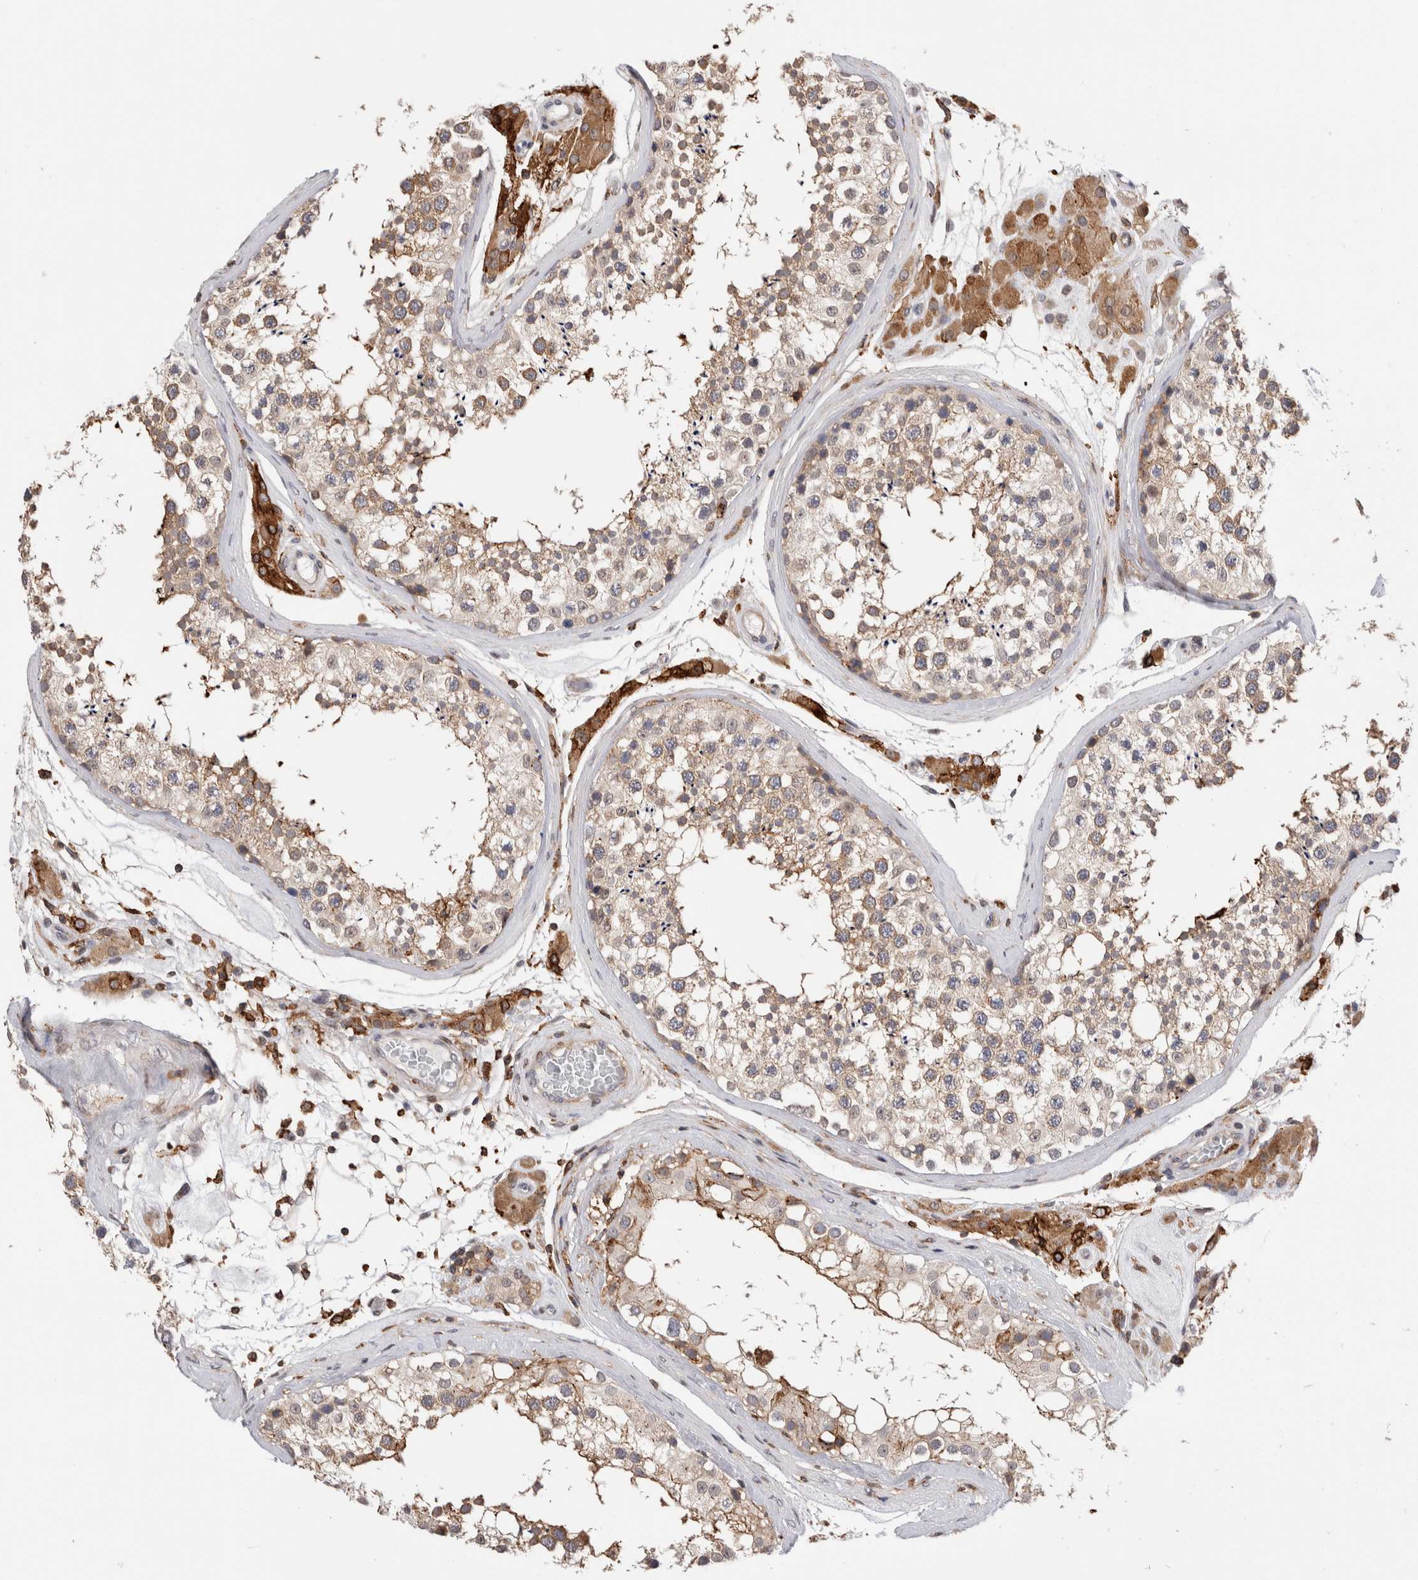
{"staining": {"intensity": "moderate", "quantity": ">75%", "location": "cytoplasmic/membranous"}, "tissue": "testis", "cell_type": "Cells in seminiferous ducts", "image_type": "normal", "snomed": [{"axis": "morphology", "description": "Normal tissue, NOS"}, {"axis": "topography", "description": "Testis"}], "caption": "The photomicrograph displays staining of unremarkable testis, revealing moderate cytoplasmic/membranous protein expression (brown color) within cells in seminiferous ducts. (IHC, brightfield microscopy, high magnification).", "gene": "CCDC88B", "patient": {"sex": "male", "age": 46}}